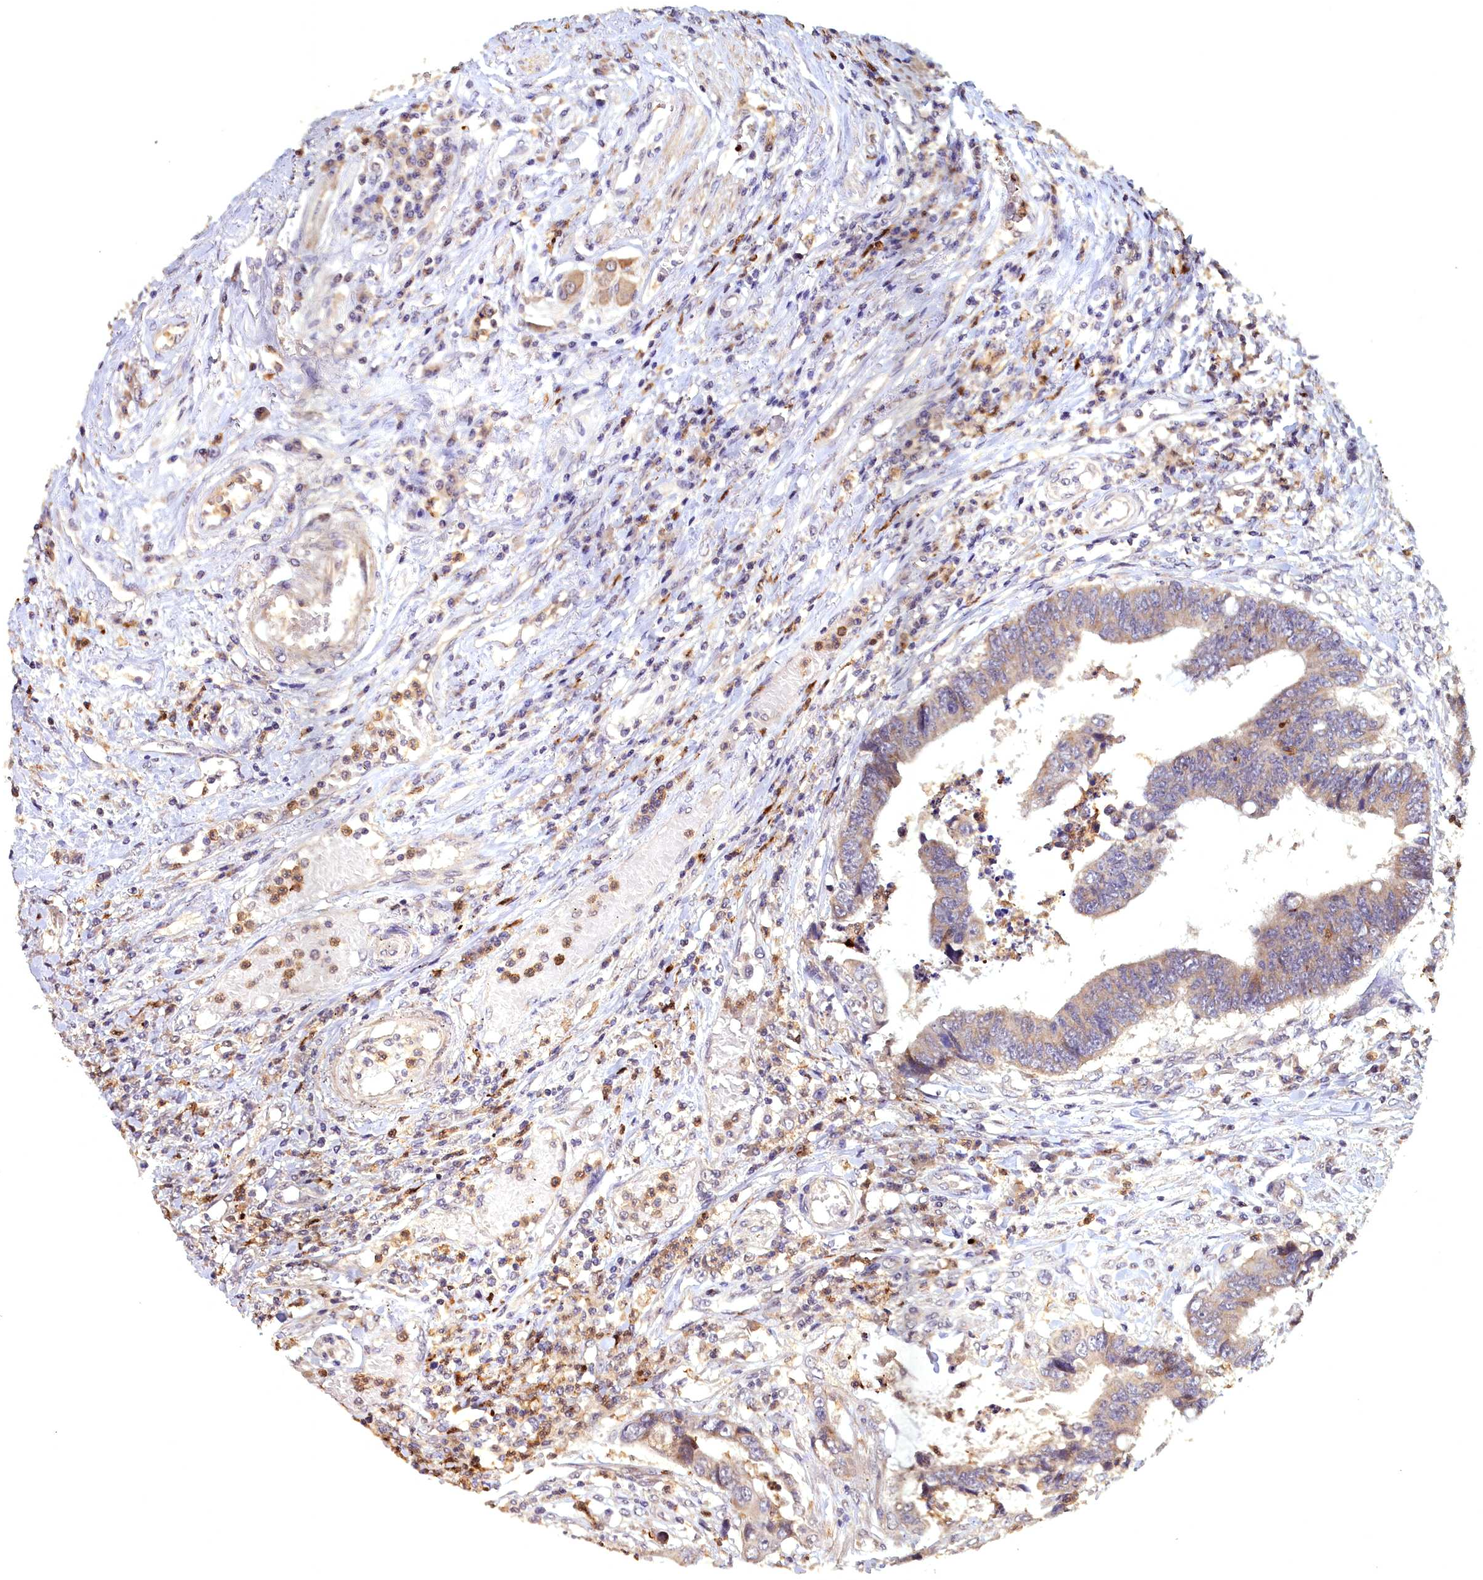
{"staining": {"intensity": "weak", "quantity": "25%-75%", "location": "cytoplasmic/membranous"}, "tissue": "colorectal cancer", "cell_type": "Tumor cells", "image_type": "cancer", "snomed": [{"axis": "morphology", "description": "Adenocarcinoma, NOS"}, {"axis": "topography", "description": "Rectum"}], "caption": "A brown stain highlights weak cytoplasmic/membranous staining of a protein in colorectal cancer tumor cells.", "gene": "EPB41L4B", "patient": {"sex": "male", "age": 84}}